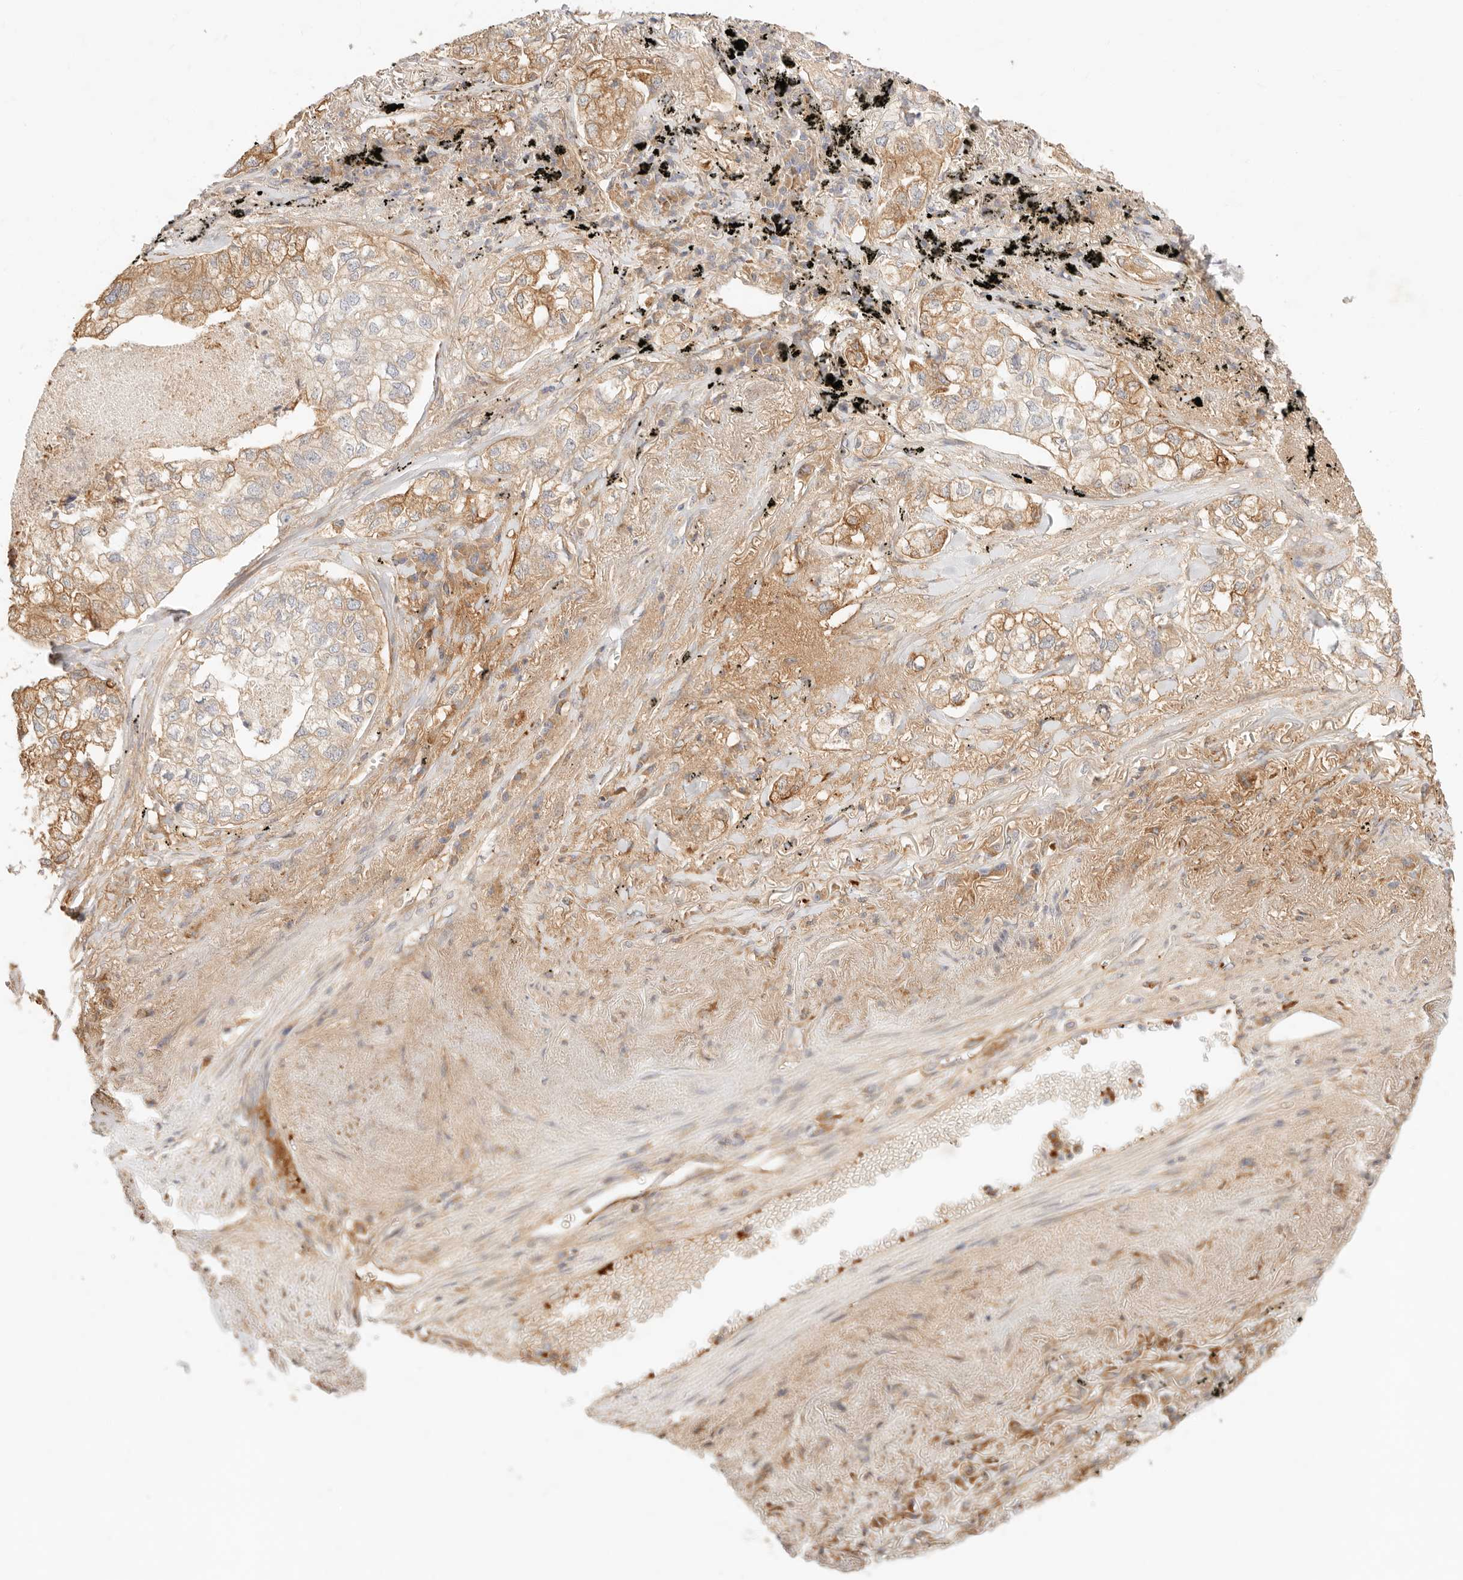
{"staining": {"intensity": "moderate", "quantity": "25%-75%", "location": "cytoplasmic/membranous"}, "tissue": "lung cancer", "cell_type": "Tumor cells", "image_type": "cancer", "snomed": [{"axis": "morphology", "description": "Adenocarcinoma, NOS"}, {"axis": "topography", "description": "Lung"}], "caption": "Brown immunohistochemical staining in human lung cancer (adenocarcinoma) displays moderate cytoplasmic/membranous positivity in approximately 25%-75% of tumor cells. (DAB IHC, brown staining for protein, blue staining for nuclei).", "gene": "UBXN10", "patient": {"sex": "male", "age": 65}}